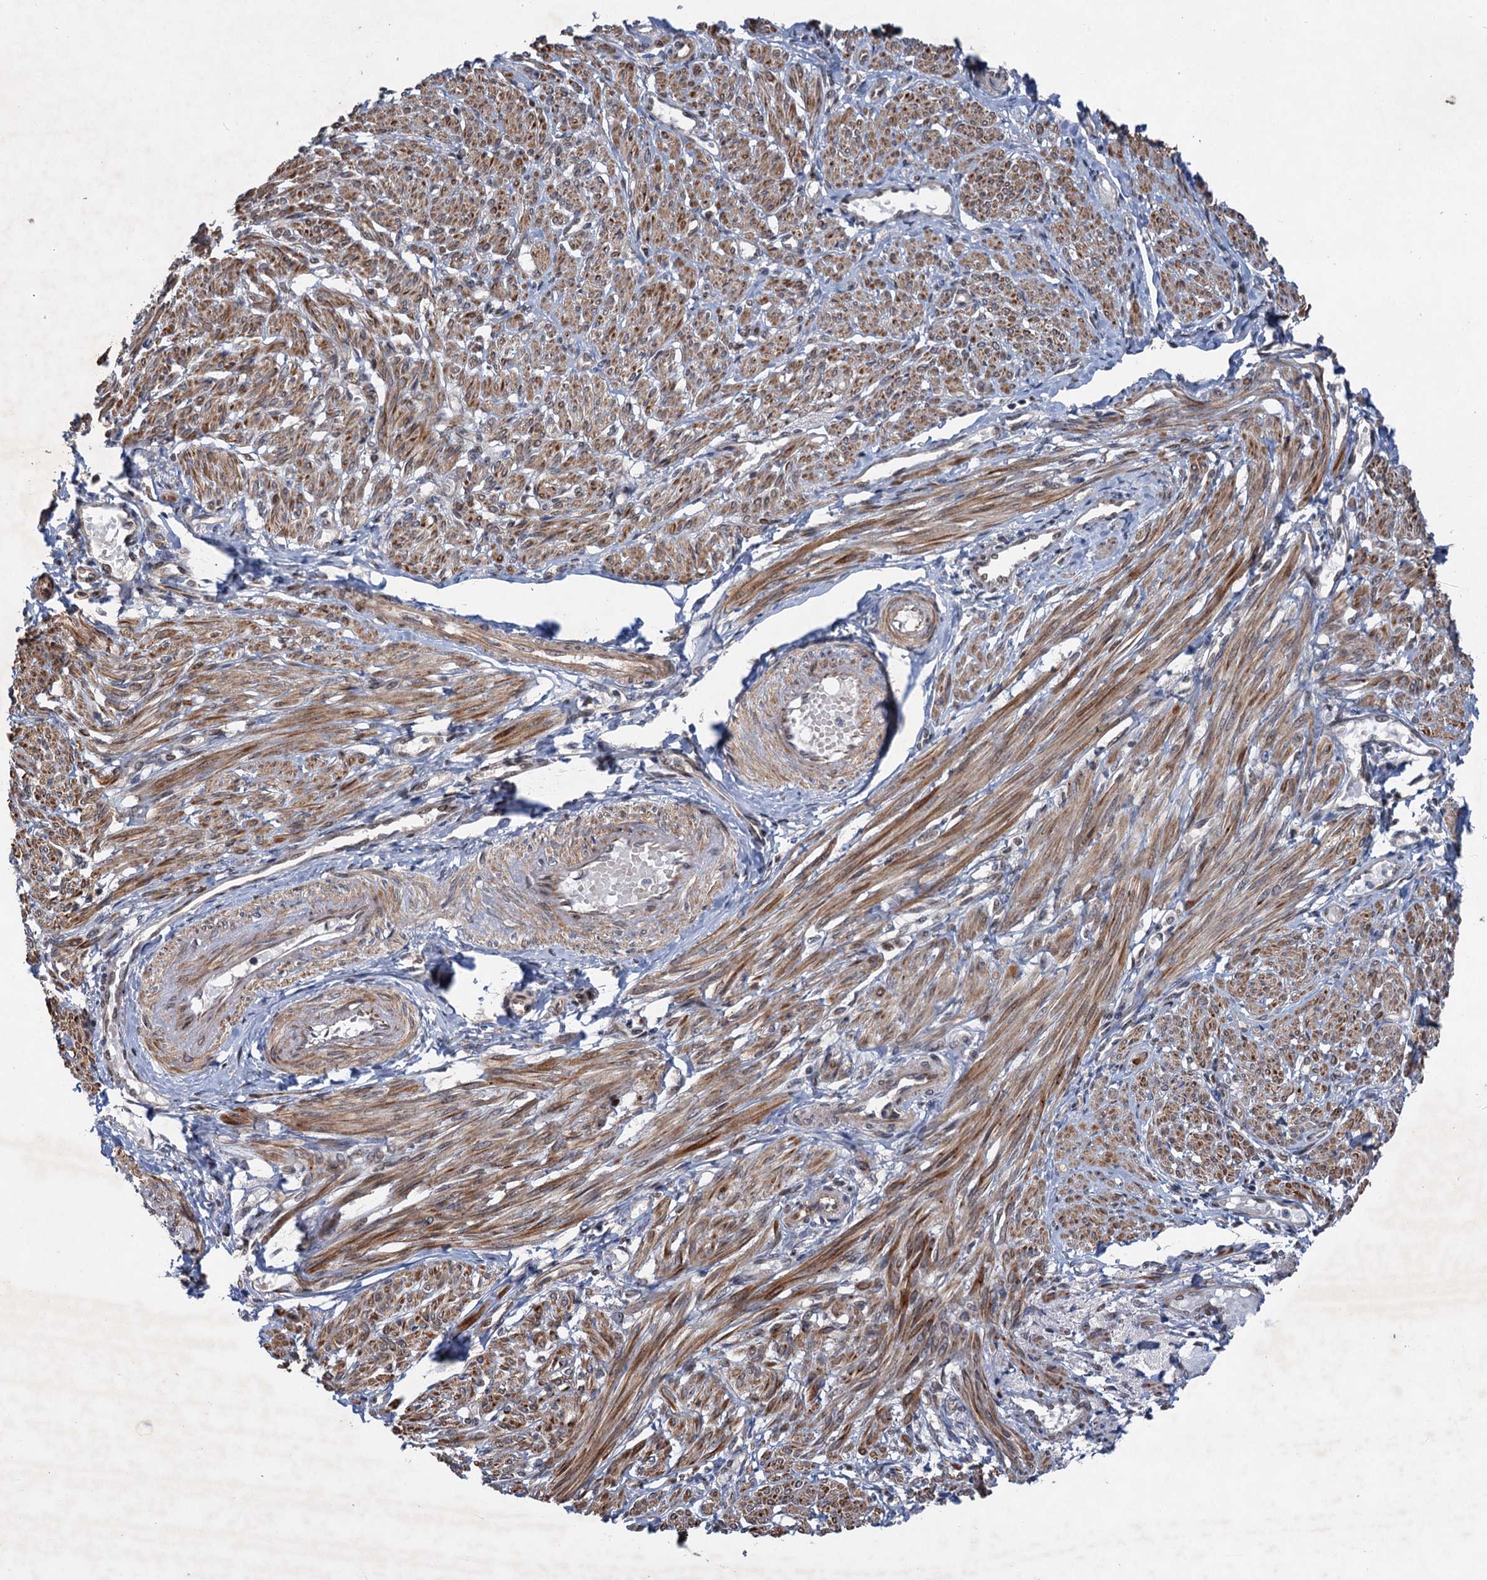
{"staining": {"intensity": "moderate", "quantity": "25%-75%", "location": "cytoplasmic/membranous"}, "tissue": "smooth muscle", "cell_type": "Smooth muscle cells", "image_type": "normal", "snomed": [{"axis": "morphology", "description": "Normal tissue, NOS"}, {"axis": "topography", "description": "Smooth muscle"}], "caption": "Protein analysis of benign smooth muscle displays moderate cytoplasmic/membranous expression in about 25%-75% of smooth muscle cells.", "gene": "TTC31", "patient": {"sex": "female", "age": 39}}